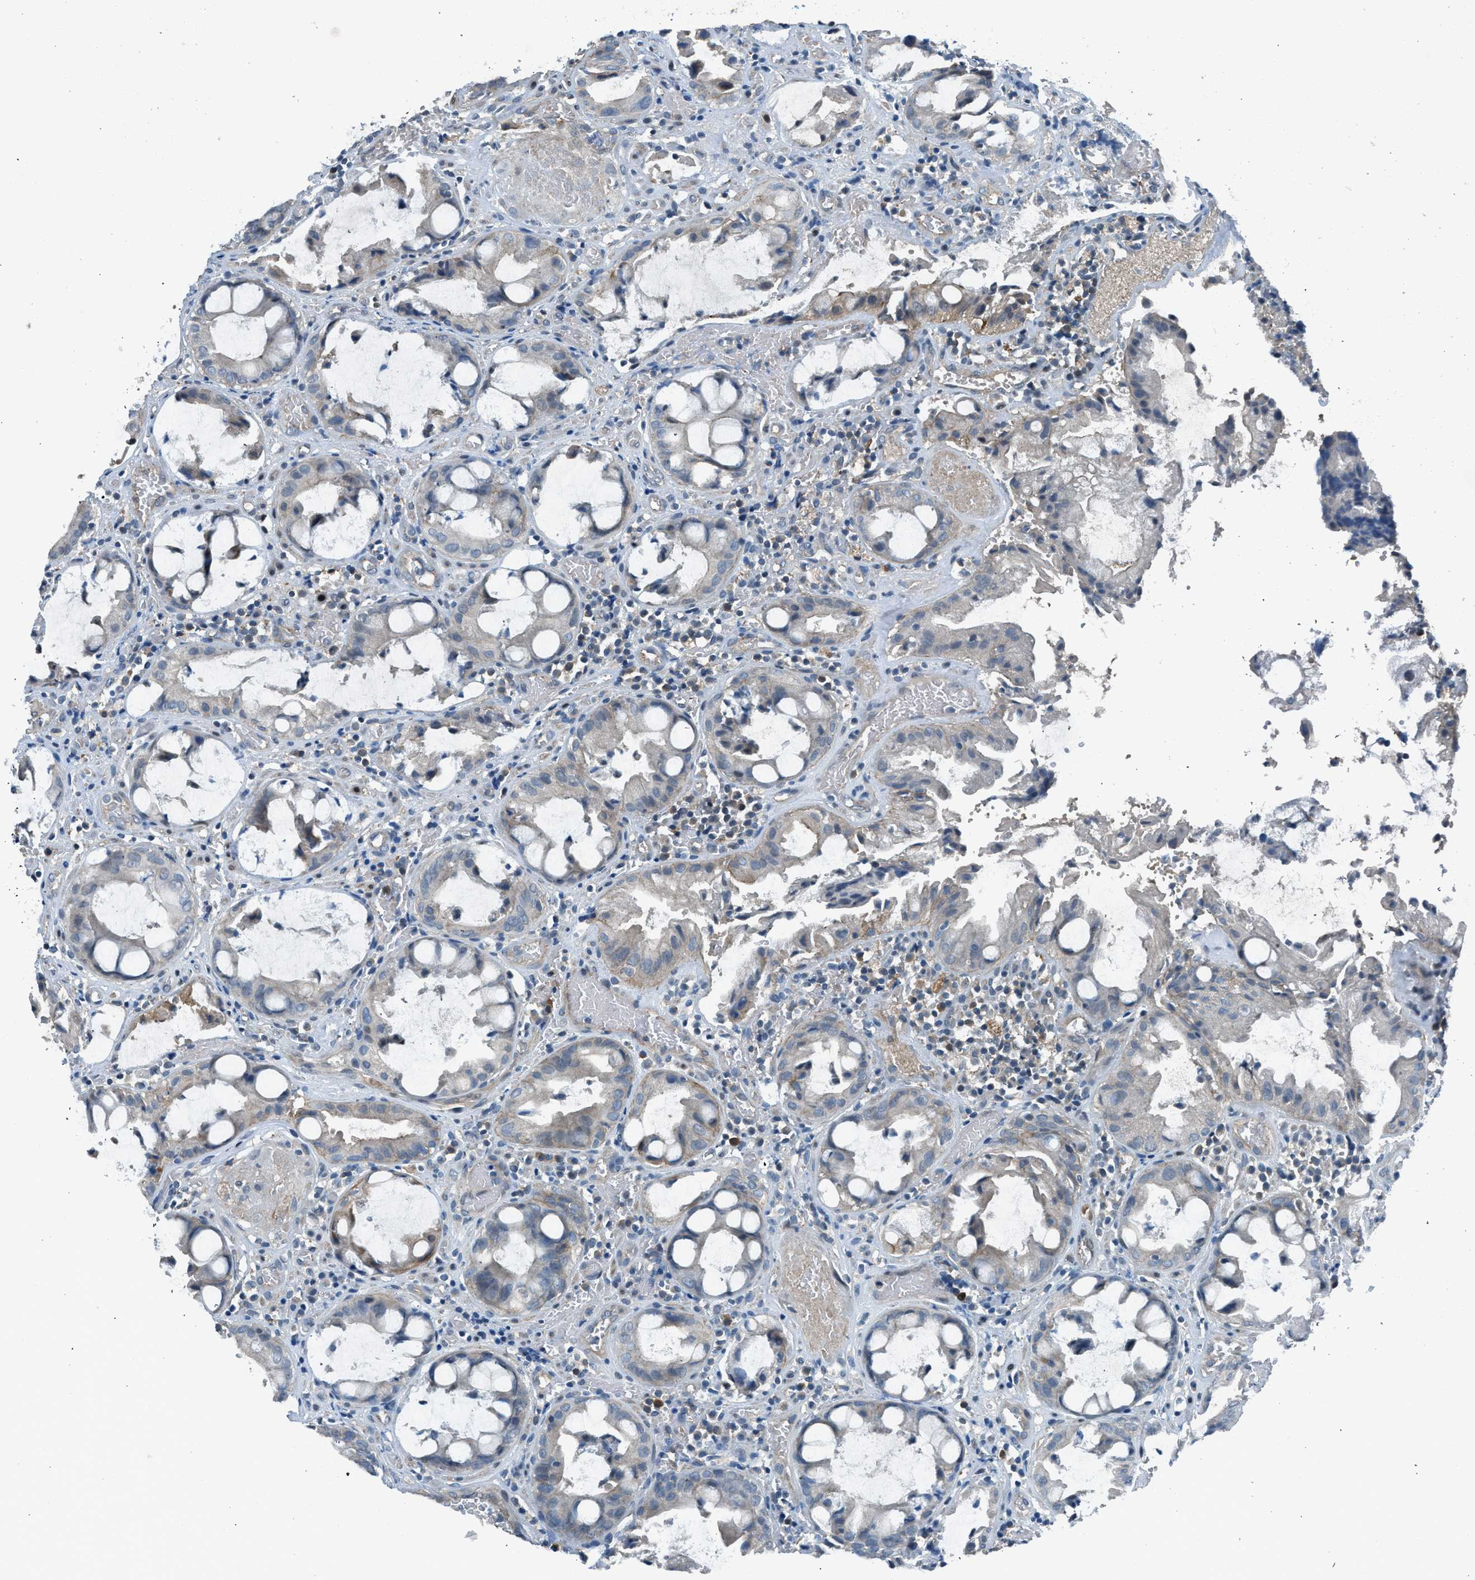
{"staining": {"intensity": "weak", "quantity": "<25%", "location": "cytoplasmic/membranous"}, "tissue": "colorectal cancer", "cell_type": "Tumor cells", "image_type": "cancer", "snomed": [{"axis": "morphology", "description": "Adenocarcinoma, NOS"}, {"axis": "topography", "description": "Colon"}], "caption": "Protein analysis of colorectal cancer displays no significant staining in tumor cells.", "gene": "LMLN", "patient": {"sex": "female", "age": 57}}